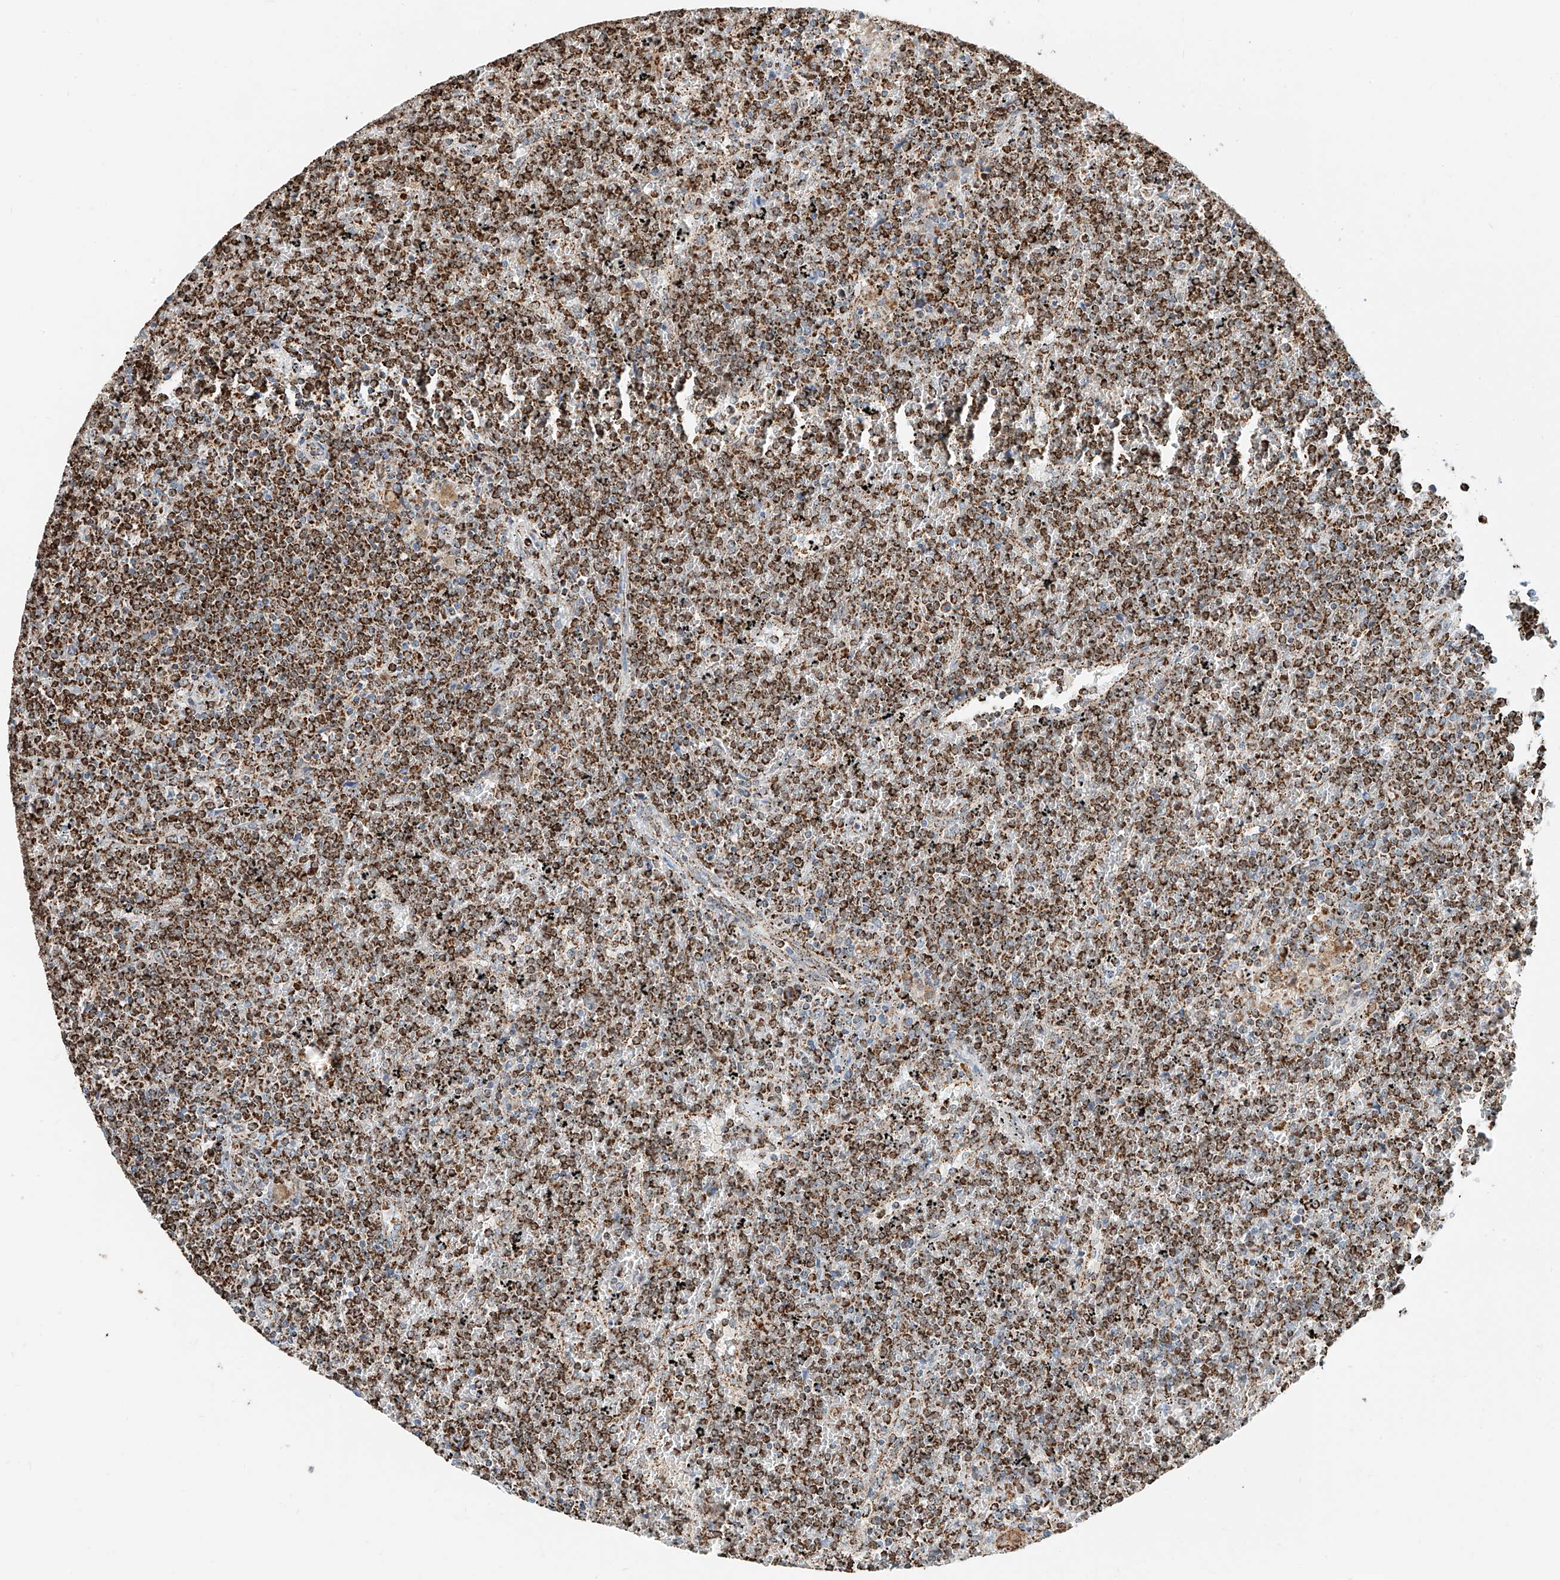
{"staining": {"intensity": "moderate", "quantity": ">75%", "location": "cytoplasmic/membranous"}, "tissue": "lymphoma", "cell_type": "Tumor cells", "image_type": "cancer", "snomed": [{"axis": "morphology", "description": "Malignant lymphoma, non-Hodgkin's type, Low grade"}, {"axis": "topography", "description": "Spleen"}], "caption": "Low-grade malignant lymphoma, non-Hodgkin's type stained with DAB (3,3'-diaminobenzidine) IHC demonstrates medium levels of moderate cytoplasmic/membranous positivity in about >75% of tumor cells.", "gene": "PPA2", "patient": {"sex": "female", "age": 19}}